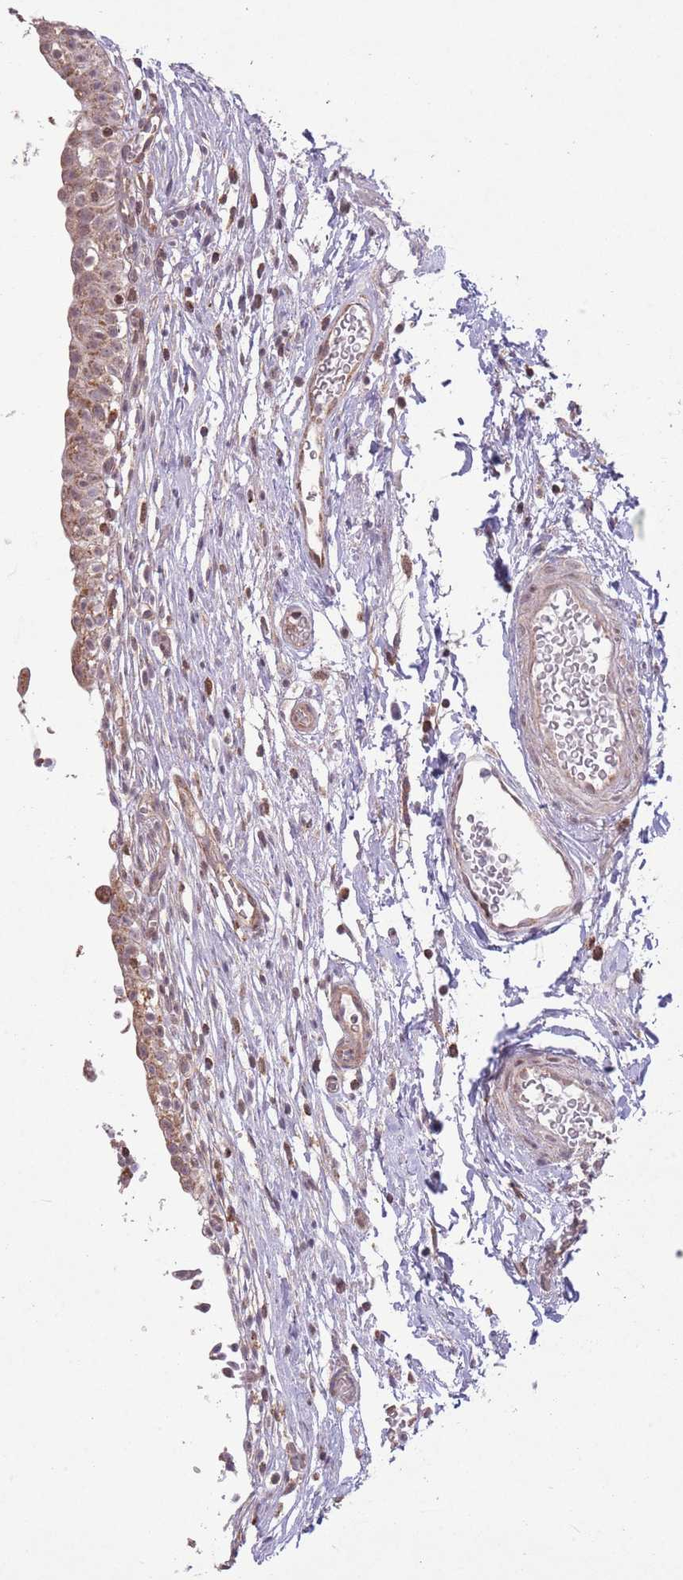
{"staining": {"intensity": "moderate", "quantity": "25%-75%", "location": "cytoplasmic/membranous,nuclear"}, "tissue": "urinary bladder", "cell_type": "Urothelial cells", "image_type": "normal", "snomed": [{"axis": "morphology", "description": "Normal tissue, NOS"}, {"axis": "topography", "description": "Urinary bladder"}, {"axis": "topography", "description": "Peripheral nerve tissue"}], "caption": "Human urinary bladder stained for a protein (brown) demonstrates moderate cytoplasmic/membranous,nuclear positive expression in about 25%-75% of urothelial cells.", "gene": "DPYSL4", "patient": {"sex": "male", "age": 55}}